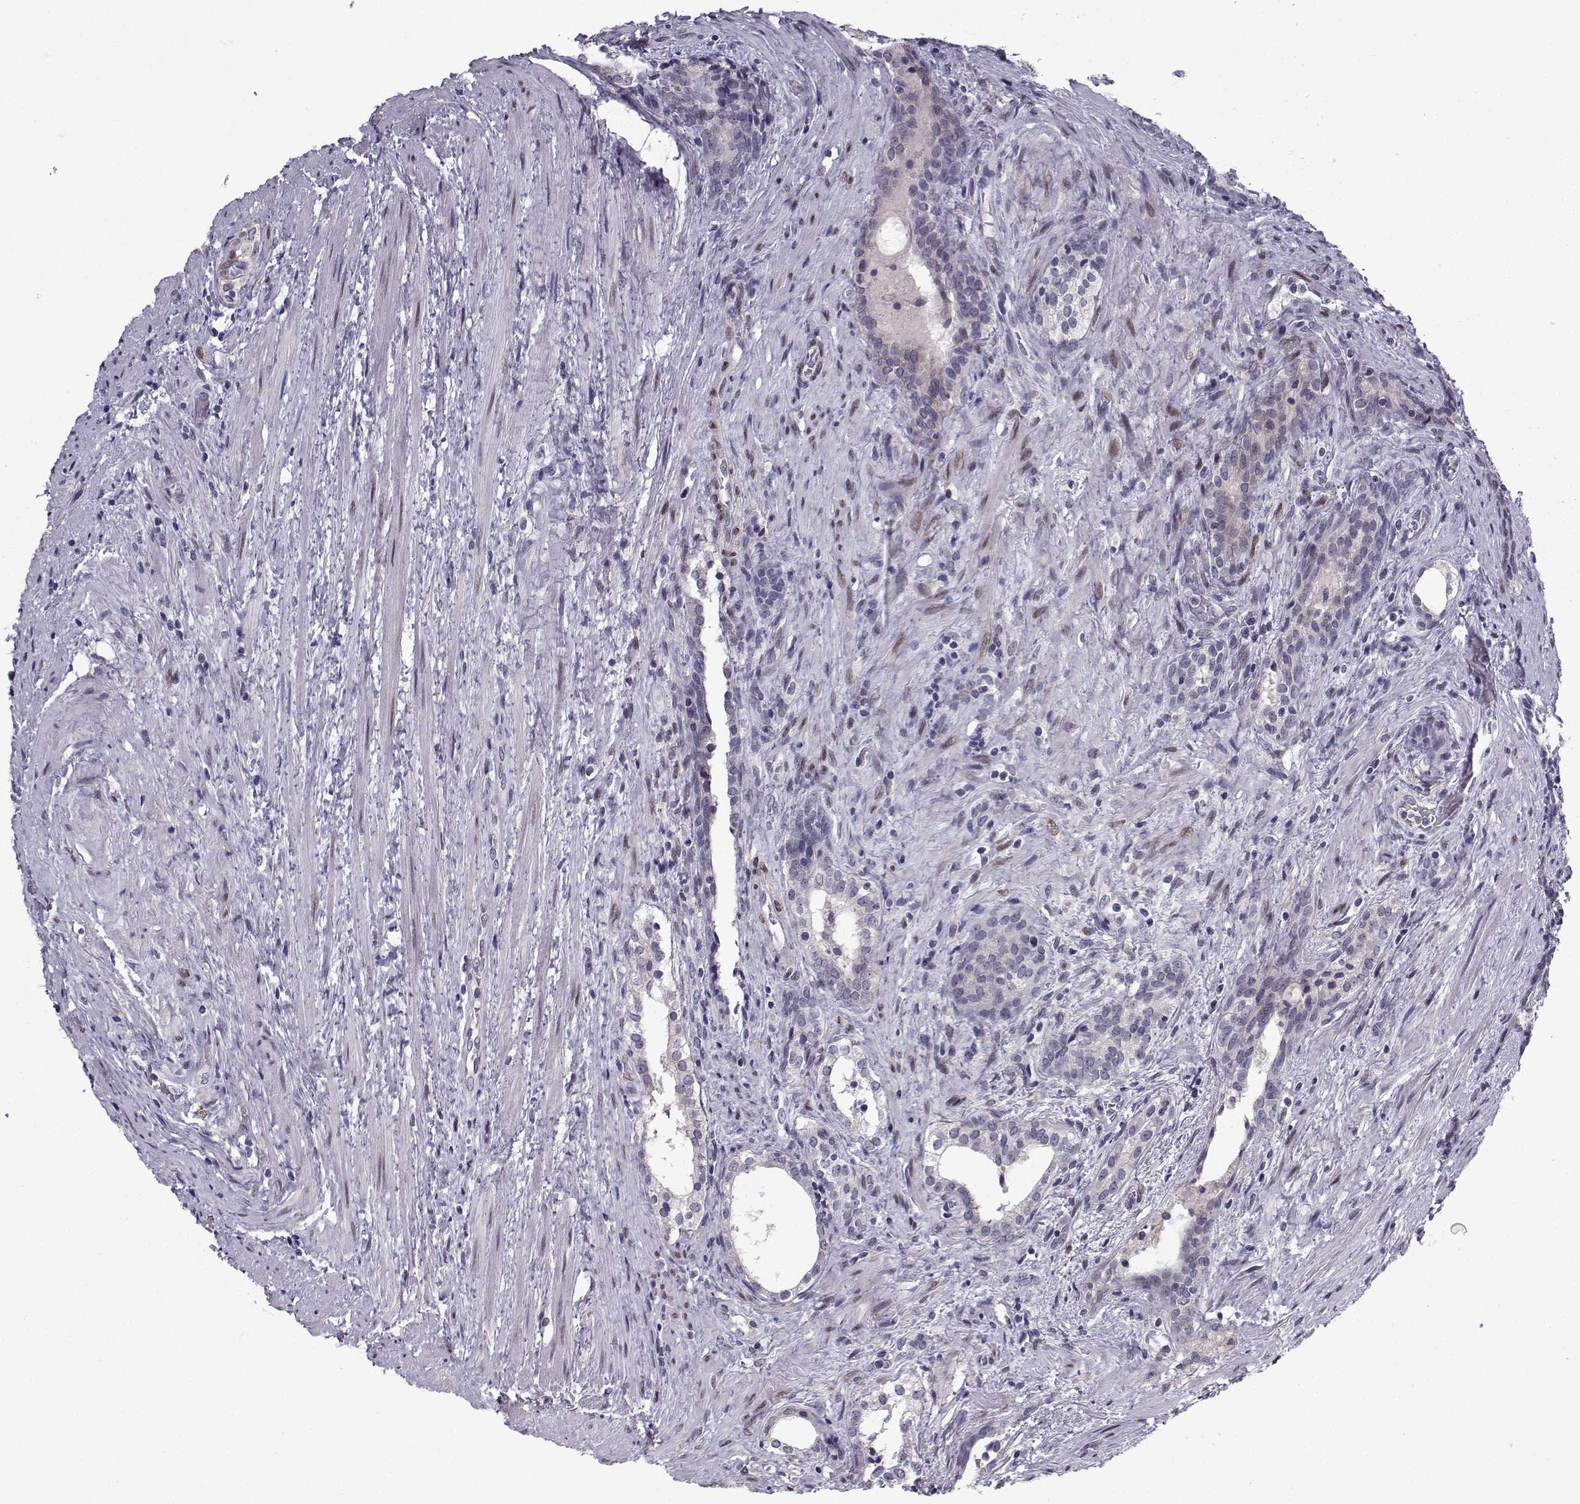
{"staining": {"intensity": "negative", "quantity": "none", "location": "none"}, "tissue": "prostate cancer", "cell_type": "Tumor cells", "image_type": "cancer", "snomed": [{"axis": "morphology", "description": "Adenocarcinoma, NOS"}, {"axis": "morphology", "description": "Adenocarcinoma, High grade"}, {"axis": "topography", "description": "Prostate"}], "caption": "A histopathology image of prostate cancer stained for a protein displays no brown staining in tumor cells. The staining is performed using DAB brown chromogen with nuclei counter-stained in using hematoxylin.", "gene": "RBM24", "patient": {"sex": "male", "age": 61}}